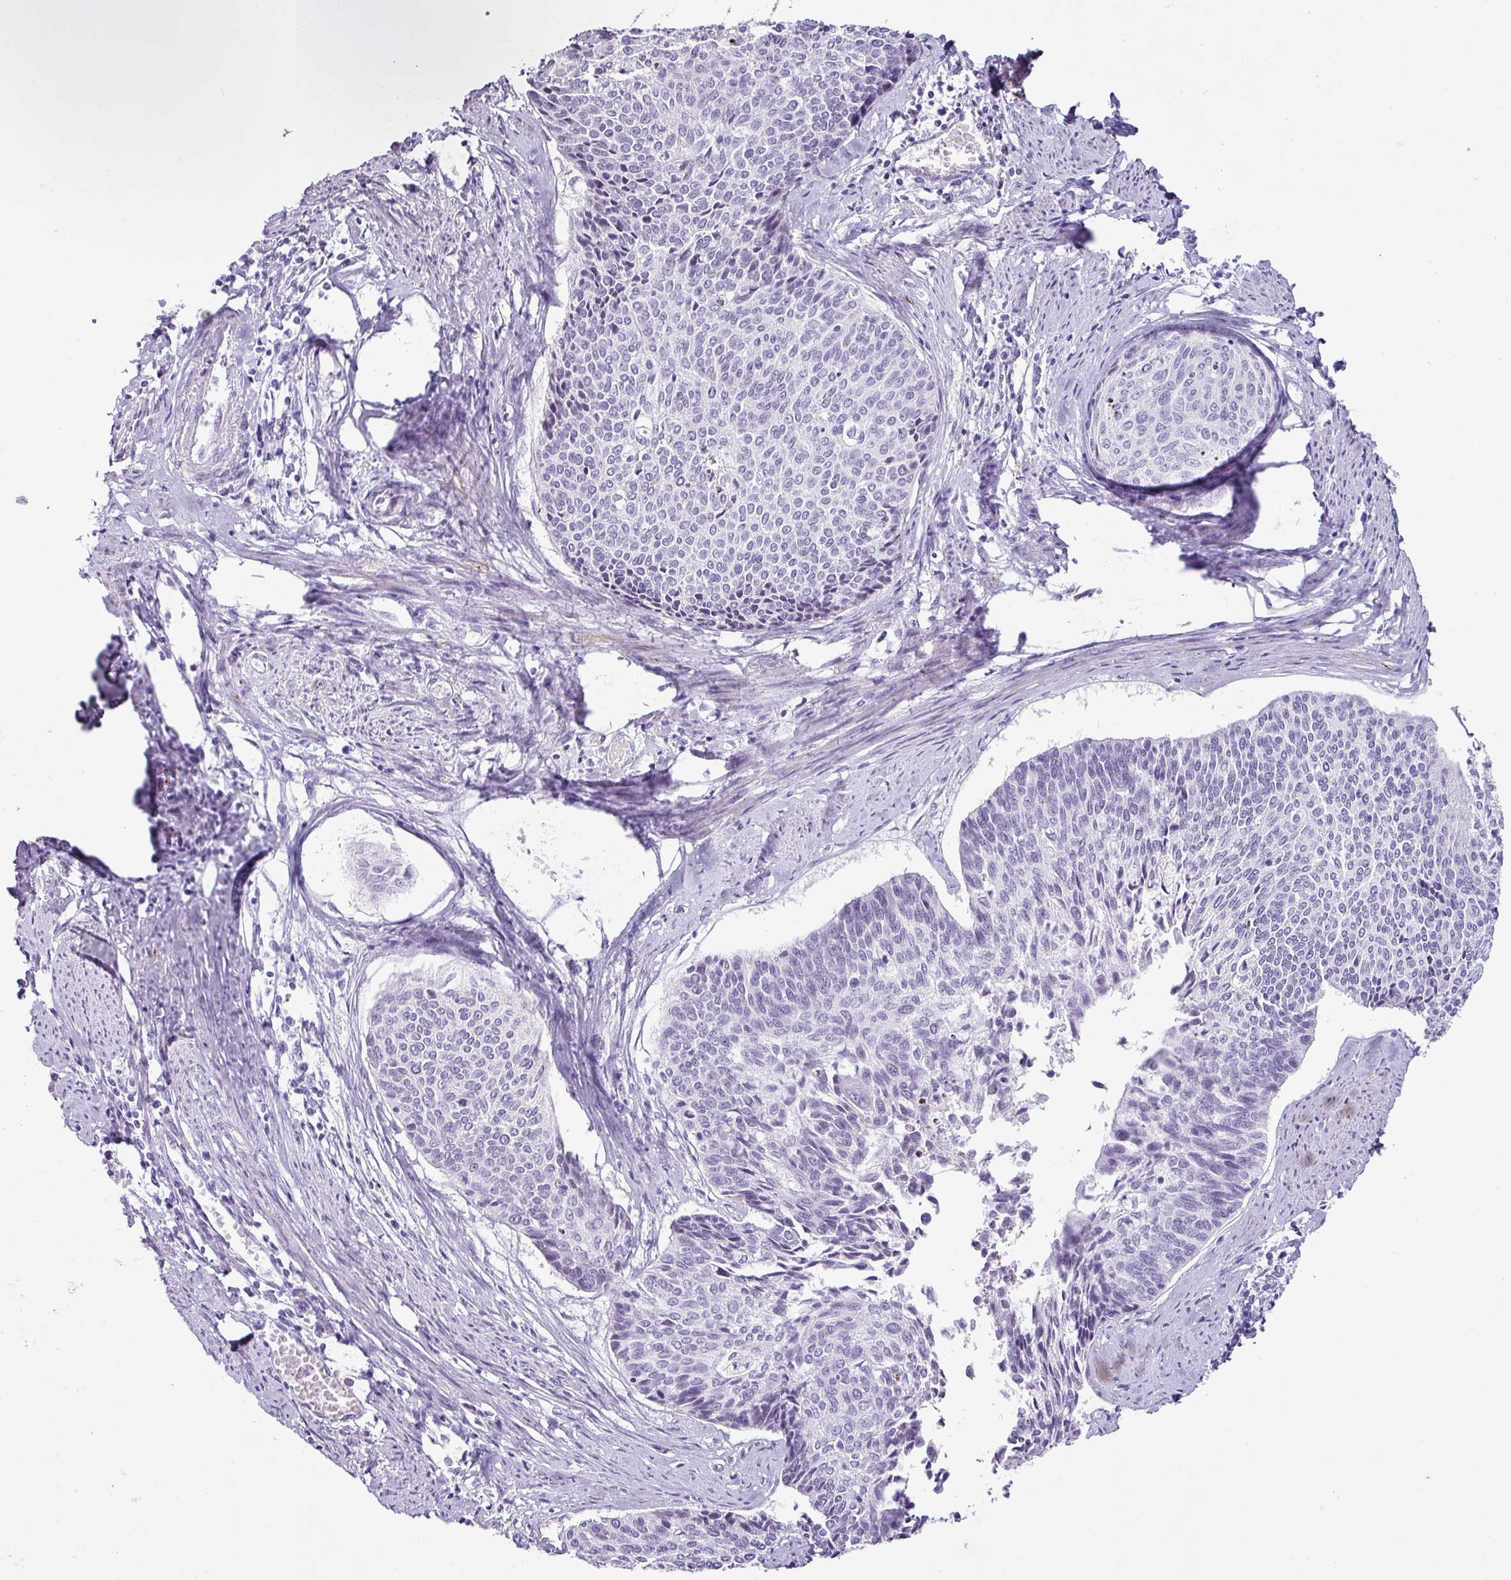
{"staining": {"intensity": "negative", "quantity": "none", "location": "none"}, "tissue": "cervical cancer", "cell_type": "Tumor cells", "image_type": "cancer", "snomed": [{"axis": "morphology", "description": "Squamous cell carcinoma, NOS"}, {"axis": "topography", "description": "Cervix"}], "caption": "Squamous cell carcinoma (cervical) was stained to show a protein in brown. There is no significant positivity in tumor cells.", "gene": "TRA2A", "patient": {"sex": "female", "age": 55}}